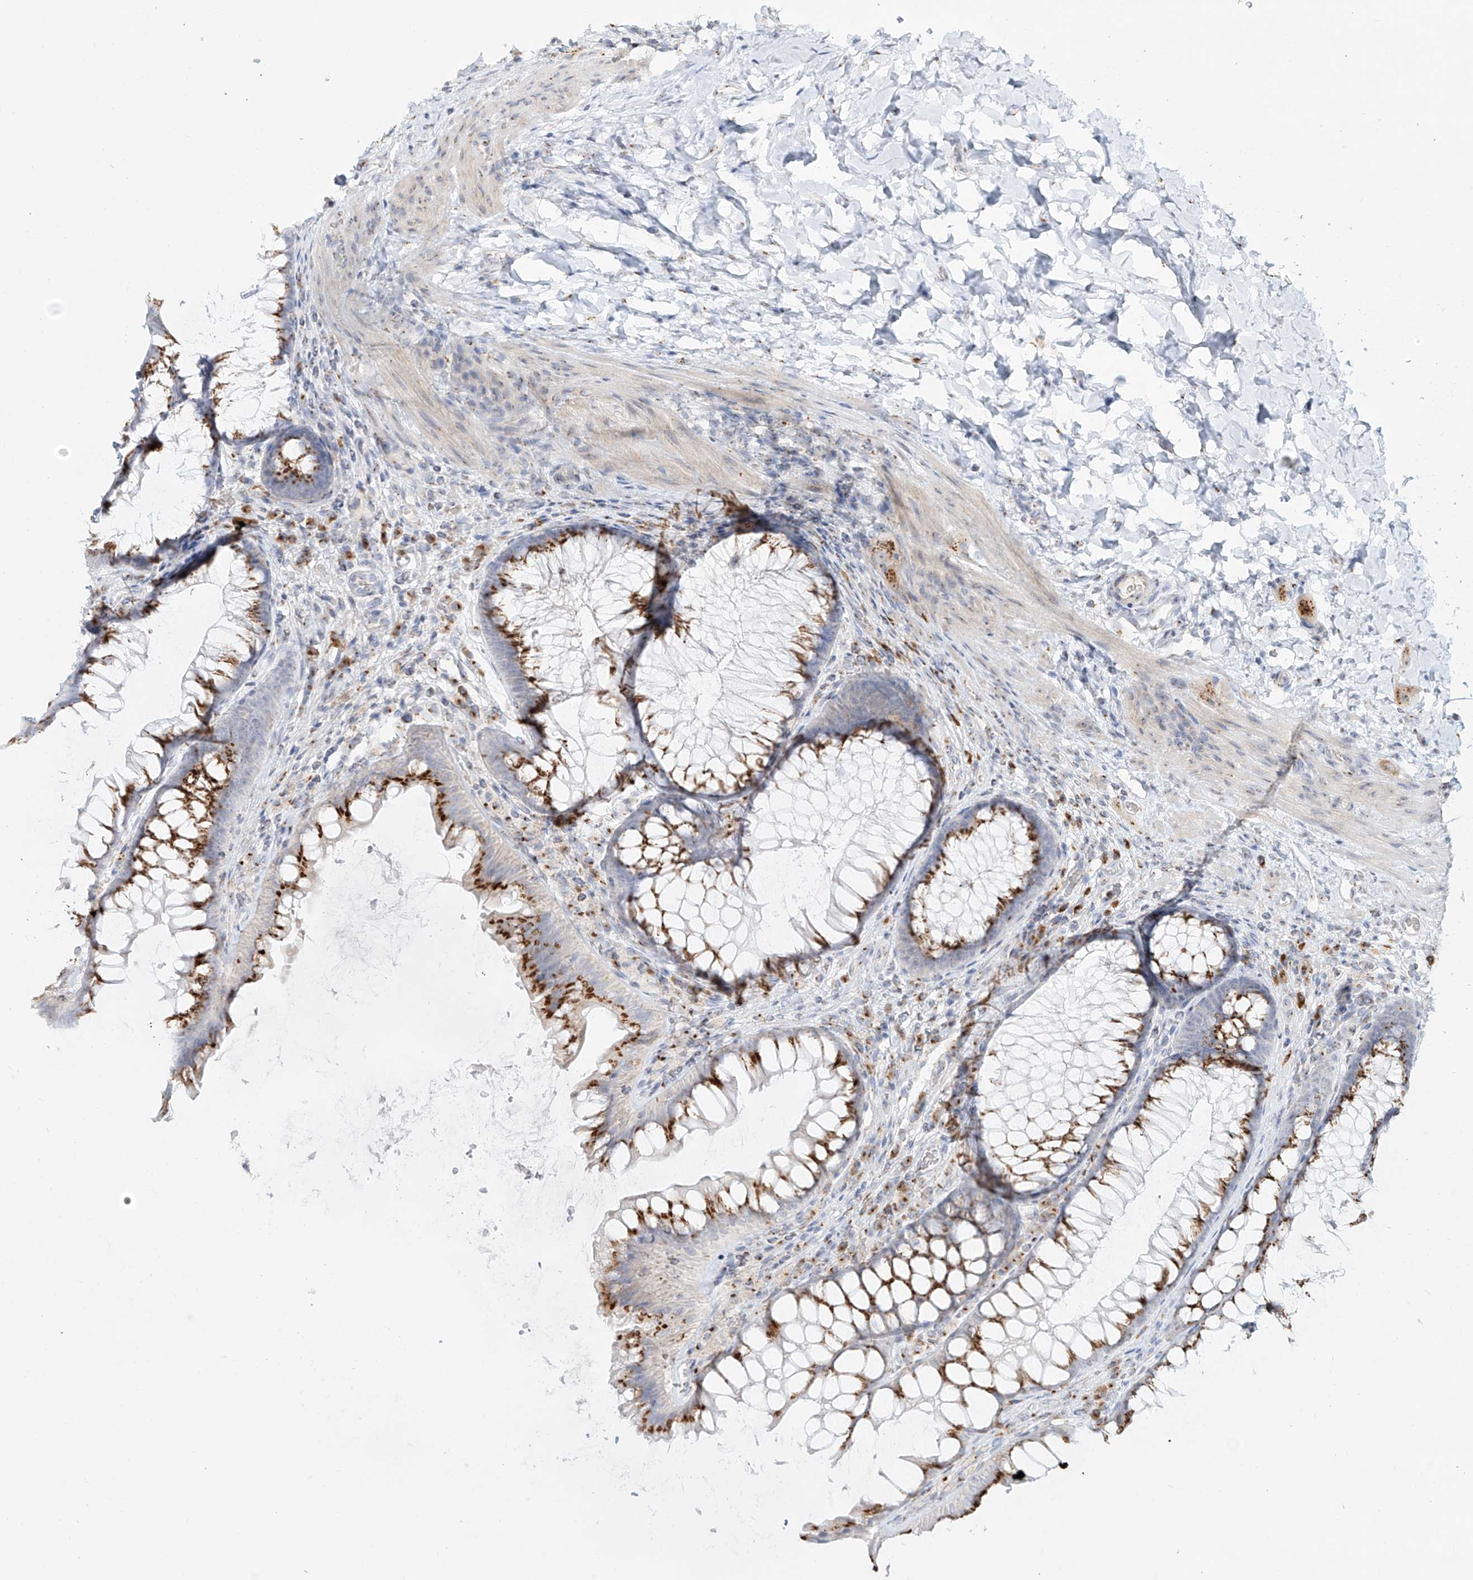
{"staining": {"intensity": "weak", "quantity": "25%-75%", "location": "cytoplasmic/membranous"}, "tissue": "colon", "cell_type": "Endothelial cells", "image_type": "normal", "snomed": [{"axis": "morphology", "description": "Normal tissue, NOS"}, {"axis": "topography", "description": "Colon"}], "caption": "An IHC photomicrograph of unremarkable tissue is shown. Protein staining in brown labels weak cytoplasmic/membranous positivity in colon within endothelial cells.", "gene": "BSDC1", "patient": {"sex": "female", "age": 62}}